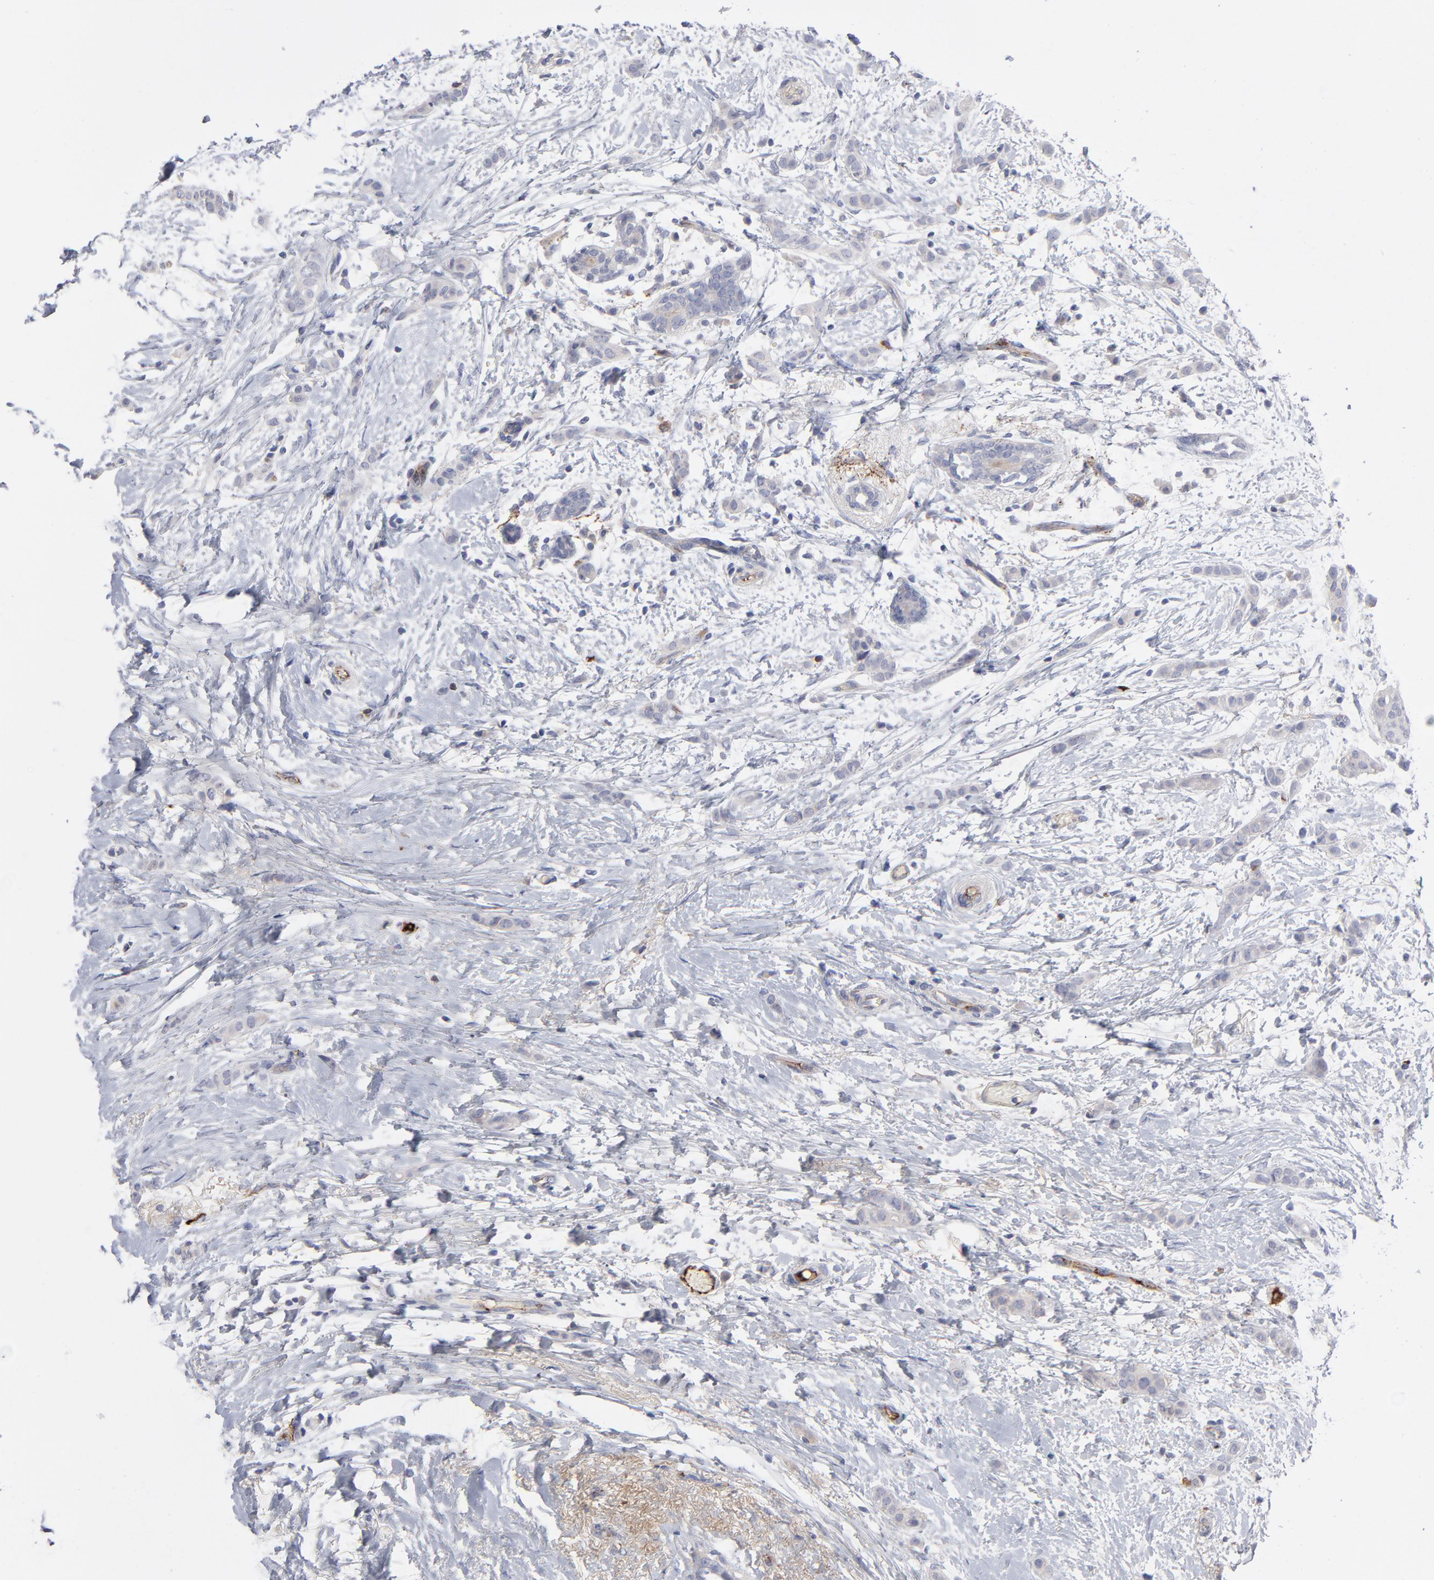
{"staining": {"intensity": "negative", "quantity": "none", "location": "none"}, "tissue": "breast cancer", "cell_type": "Tumor cells", "image_type": "cancer", "snomed": [{"axis": "morphology", "description": "Lobular carcinoma"}, {"axis": "topography", "description": "Breast"}], "caption": "High power microscopy image of an immunohistochemistry photomicrograph of breast lobular carcinoma, revealing no significant staining in tumor cells.", "gene": "CCR3", "patient": {"sex": "female", "age": 55}}